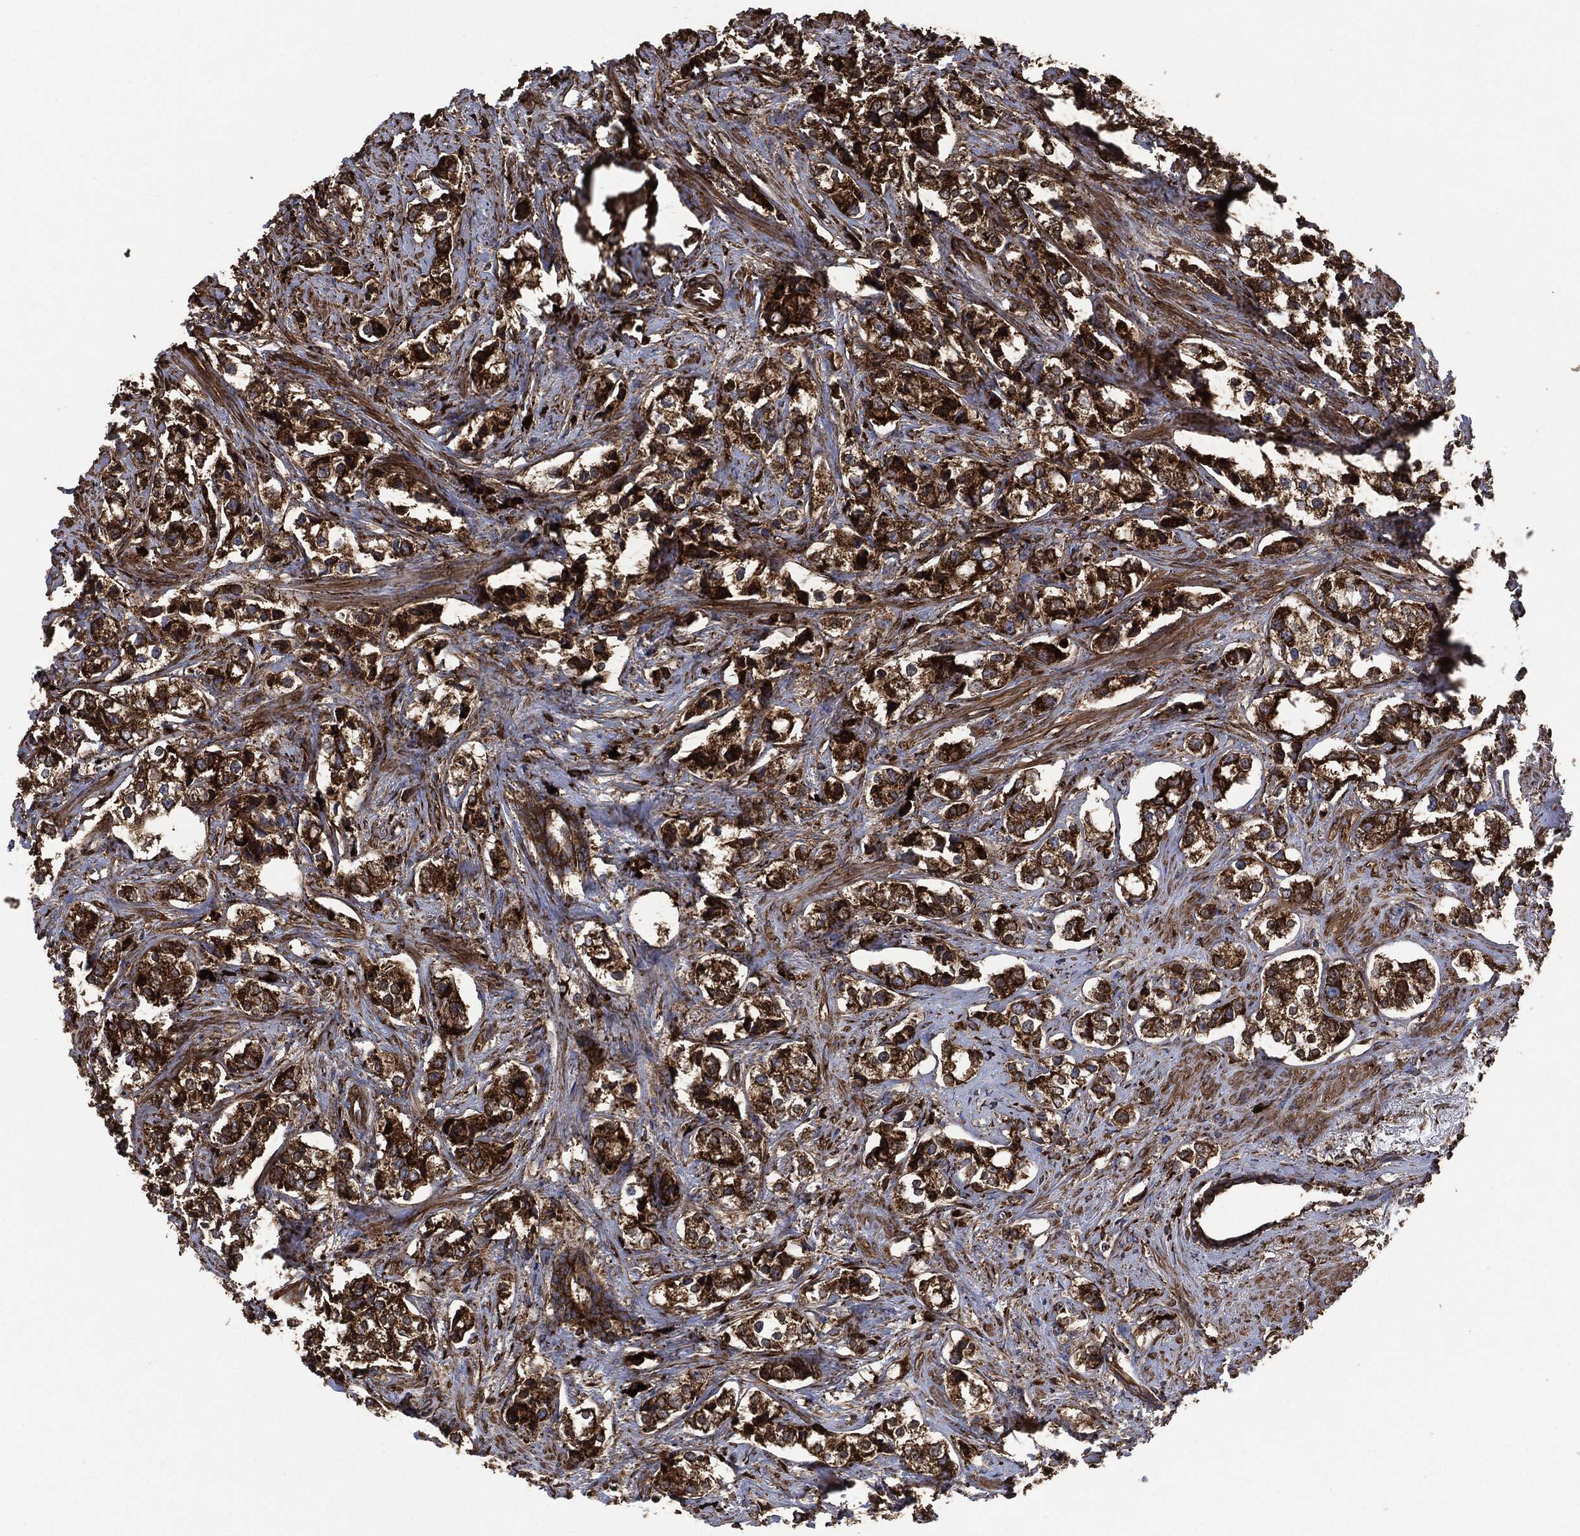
{"staining": {"intensity": "strong", "quantity": ">75%", "location": "cytoplasmic/membranous"}, "tissue": "prostate cancer", "cell_type": "Tumor cells", "image_type": "cancer", "snomed": [{"axis": "morphology", "description": "Adenocarcinoma, NOS"}, {"axis": "topography", "description": "Prostate and seminal vesicle, NOS"}], "caption": "The image demonstrates immunohistochemical staining of adenocarcinoma (prostate). There is strong cytoplasmic/membranous expression is present in about >75% of tumor cells.", "gene": "AMFR", "patient": {"sex": "male", "age": 63}}